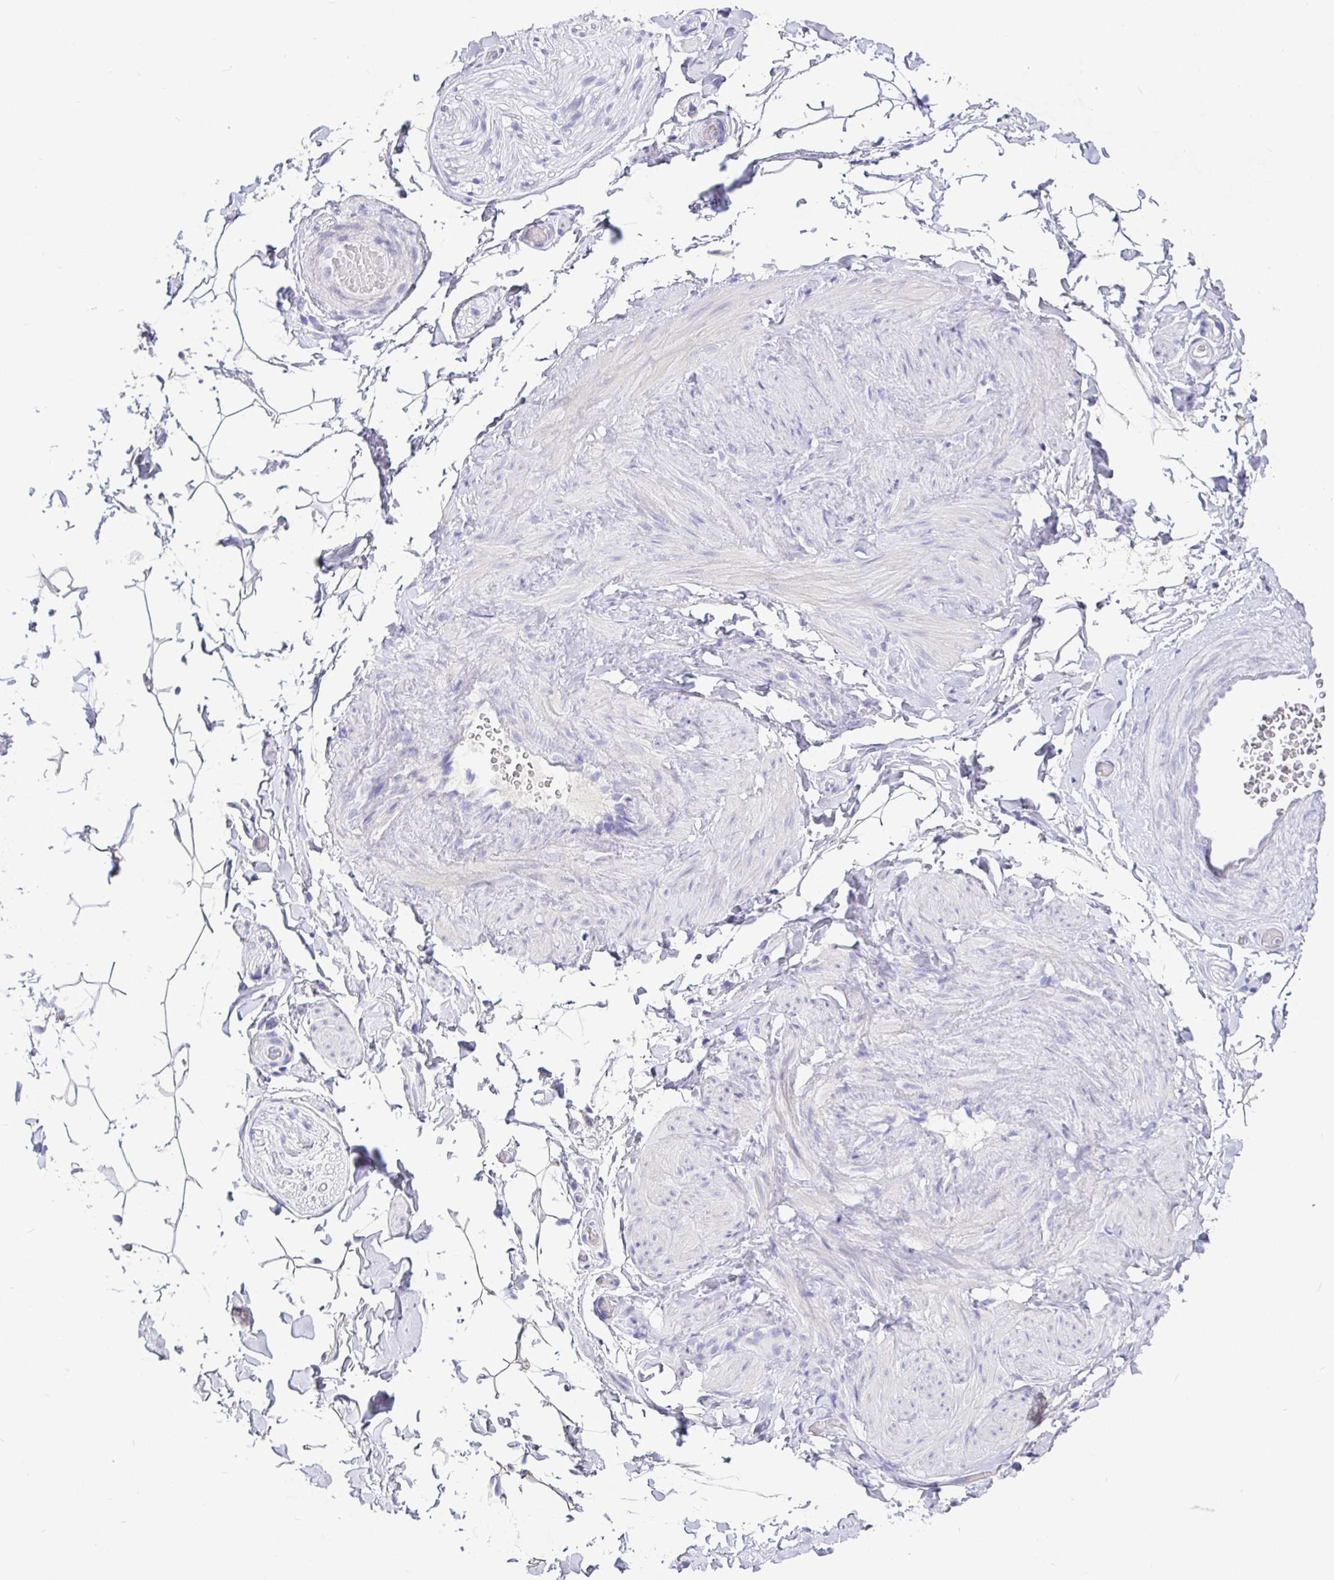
{"staining": {"intensity": "negative", "quantity": "none", "location": "none"}, "tissue": "adipose tissue", "cell_type": "Adipocytes", "image_type": "normal", "snomed": [{"axis": "morphology", "description": "Normal tissue, NOS"}, {"axis": "topography", "description": "Epididymis"}, {"axis": "topography", "description": "Peripheral nerve tissue"}], "caption": "There is no significant expression in adipocytes of adipose tissue. Brightfield microscopy of immunohistochemistry (IHC) stained with DAB (brown) and hematoxylin (blue), captured at high magnification.", "gene": "TPTE", "patient": {"sex": "male", "age": 32}}